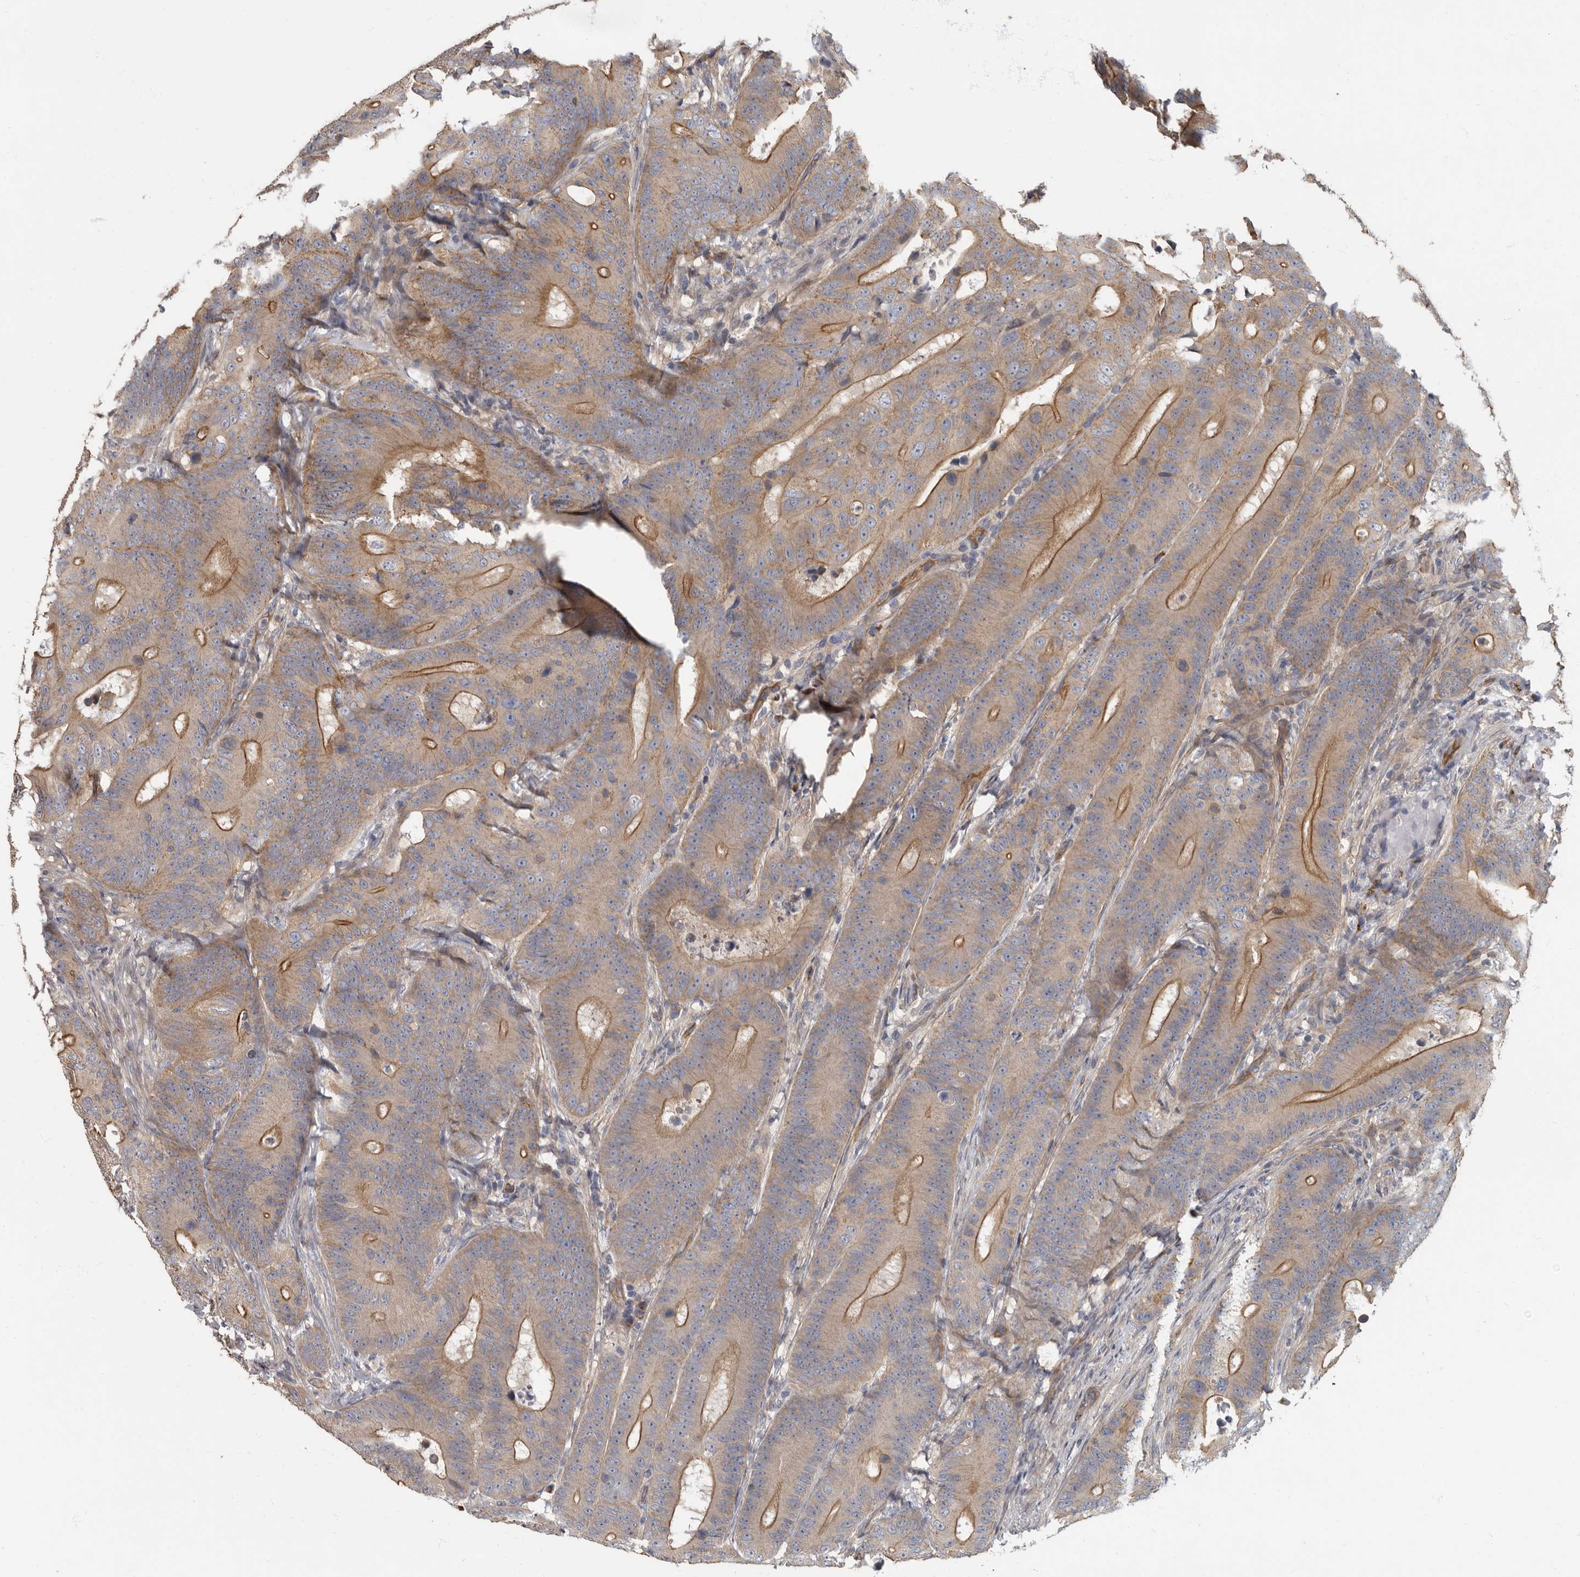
{"staining": {"intensity": "moderate", "quantity": "25%-75%", "location": "cytoplasmic/membranous"}, "tissue": "colorectal cancer", "cell_type": "Tumor cells", "image_type": "cancer", "snomed": [{"axis": "morphology", "description": "Adenocarcinoma, NOS"}, {"axis": "topography", "description": "Colon"}], "caption": "Brown immunohistochemical staining in colorectal cancer demonstrates moderate cytoplasmic/membranous expression in approximately 25%-75% of tumor cells.", "gene": "PDK1", "patient": {"sex": "male", "age": 83}}